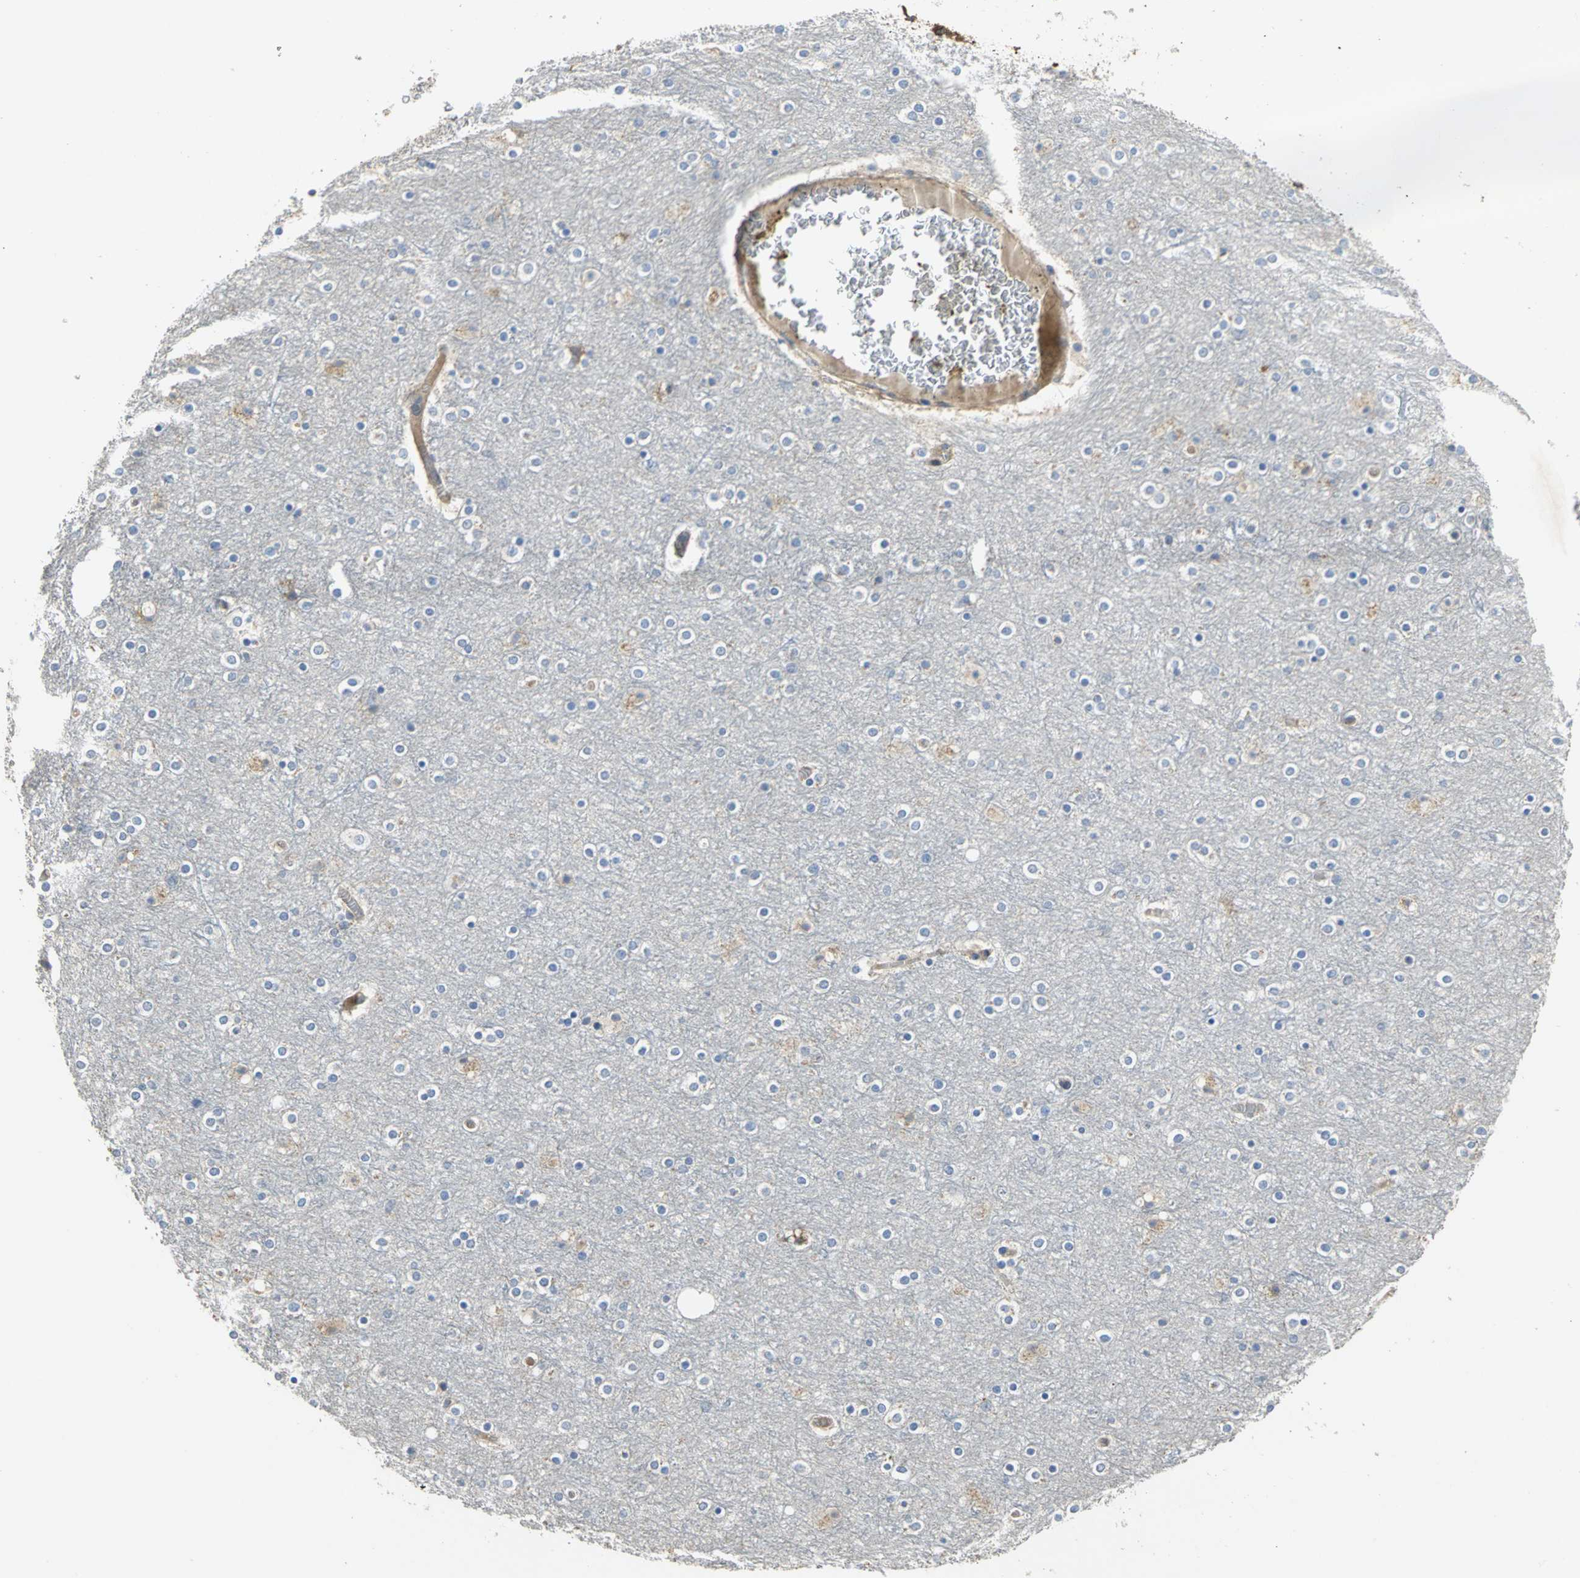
{"staining": {"intensity": "negative", "quantity": "none", "location": "none"}, "tissue": "cerebral cortex", "cell_type": "Endothelial cells", "image_type": "normal", "snomed": [{"axis": "morphology", "description": "Normal tissue, NOS"}, {"axis": "topography", "description": "Cerebral cortex"}], "caption": "IHC photomicrograph of normal cerebral cortex: cerebral cortex stained with DAB (3,3'-diaminobenzidine) shows no significant protein staining in endothelial cells. The staining is performed using DAB brown chromogen with nuclei counter-stained in using hematoxylin.", "gene": "IL17RB", "patient": {"sex": "female", "age": 54}}